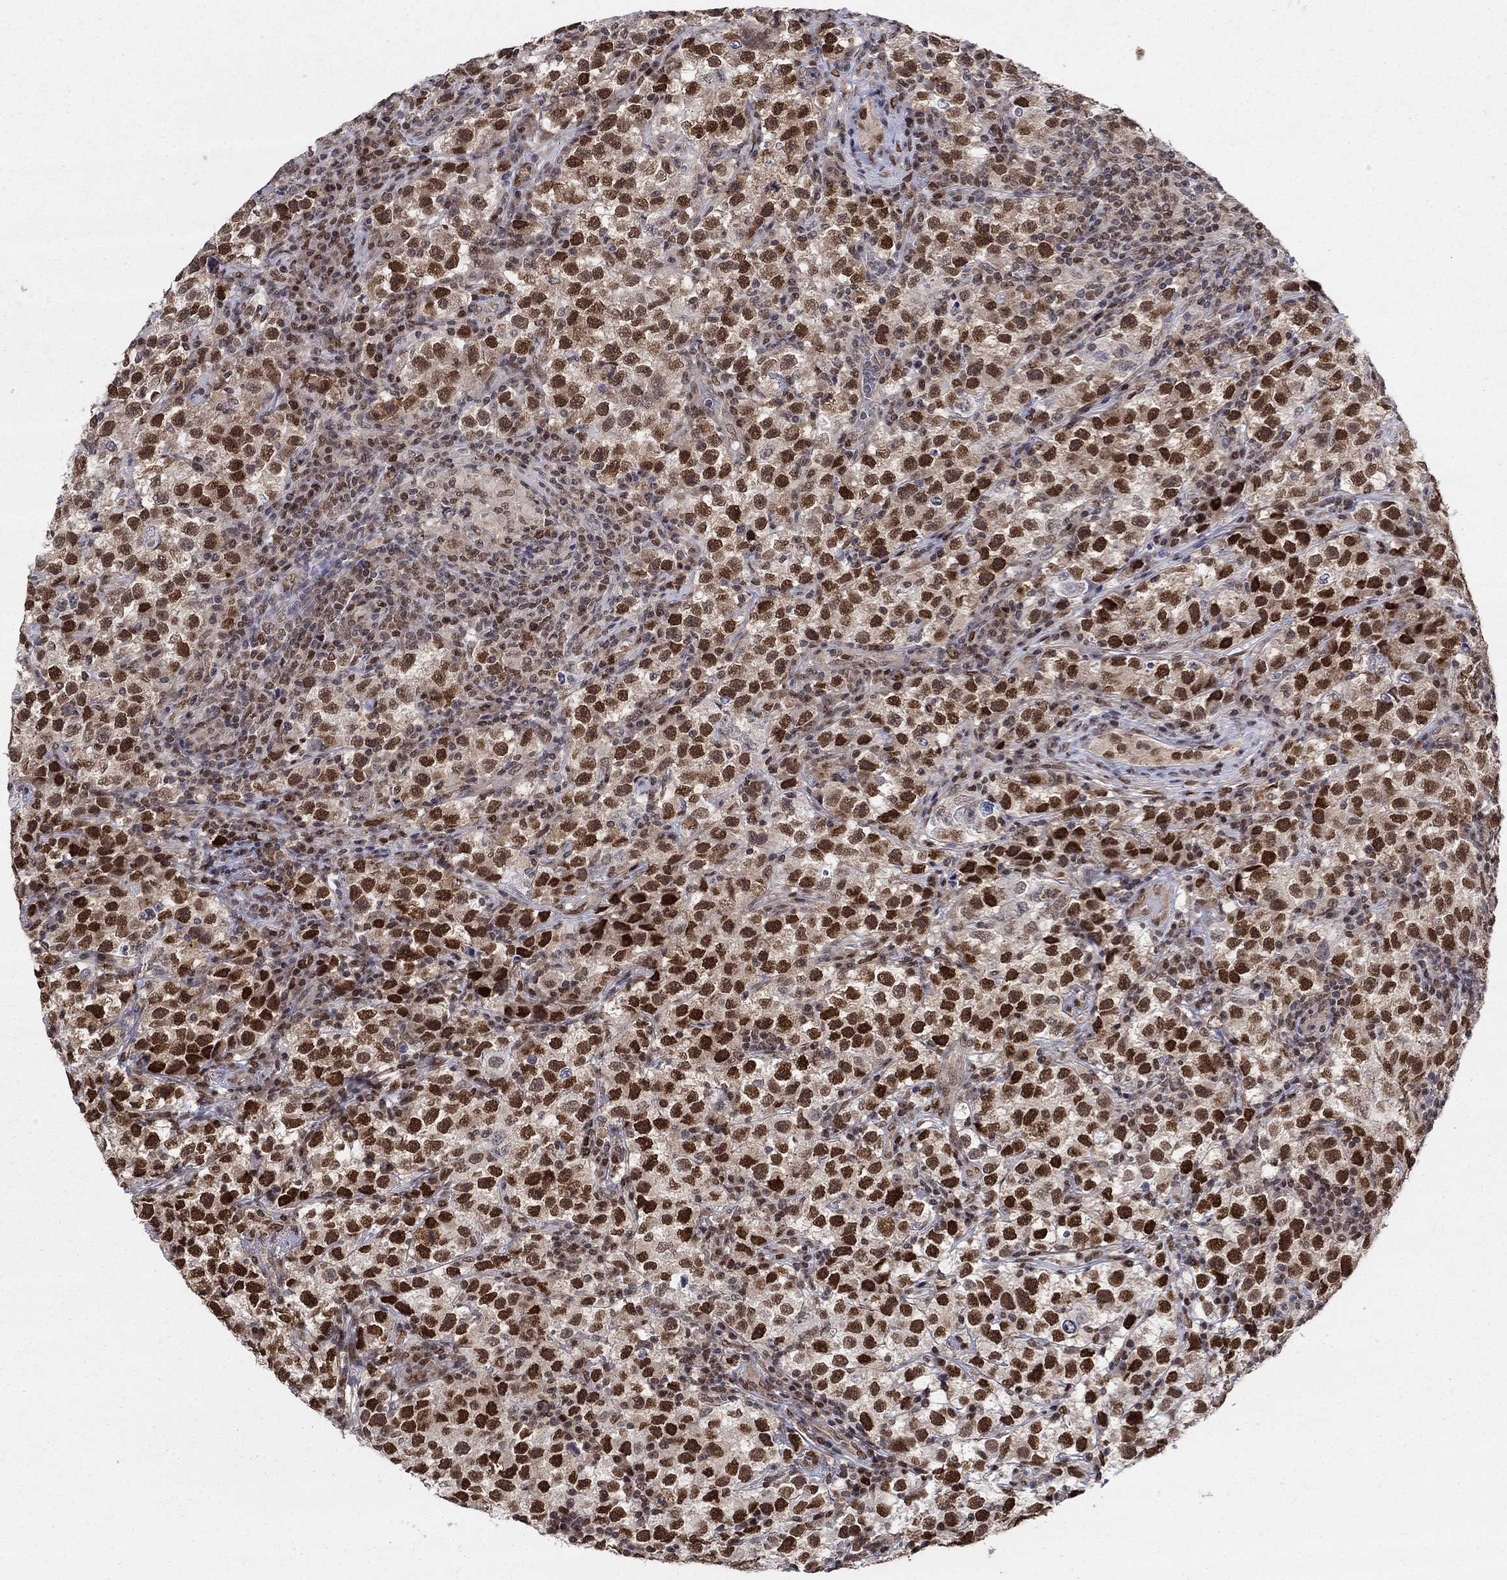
{"staining": {"intensity": "strong", "quantity": ">75%", "location": "nuclear"}, "tissue": "testis cancer", "cell_type": "Tumor cells", "image_type": "cancer", "snomed": [{"axis": "morphology", "description": "Seminoma, NOS"}, {"axis": "topography", "description": "Testis"}], "caption": "IHC (DAB) staining of human testis cancer reveals strong nuclear protein expression in about >75% of tumor cells.", "gene": "CENPE", "patient": {"sex": "male", "age": 22}}